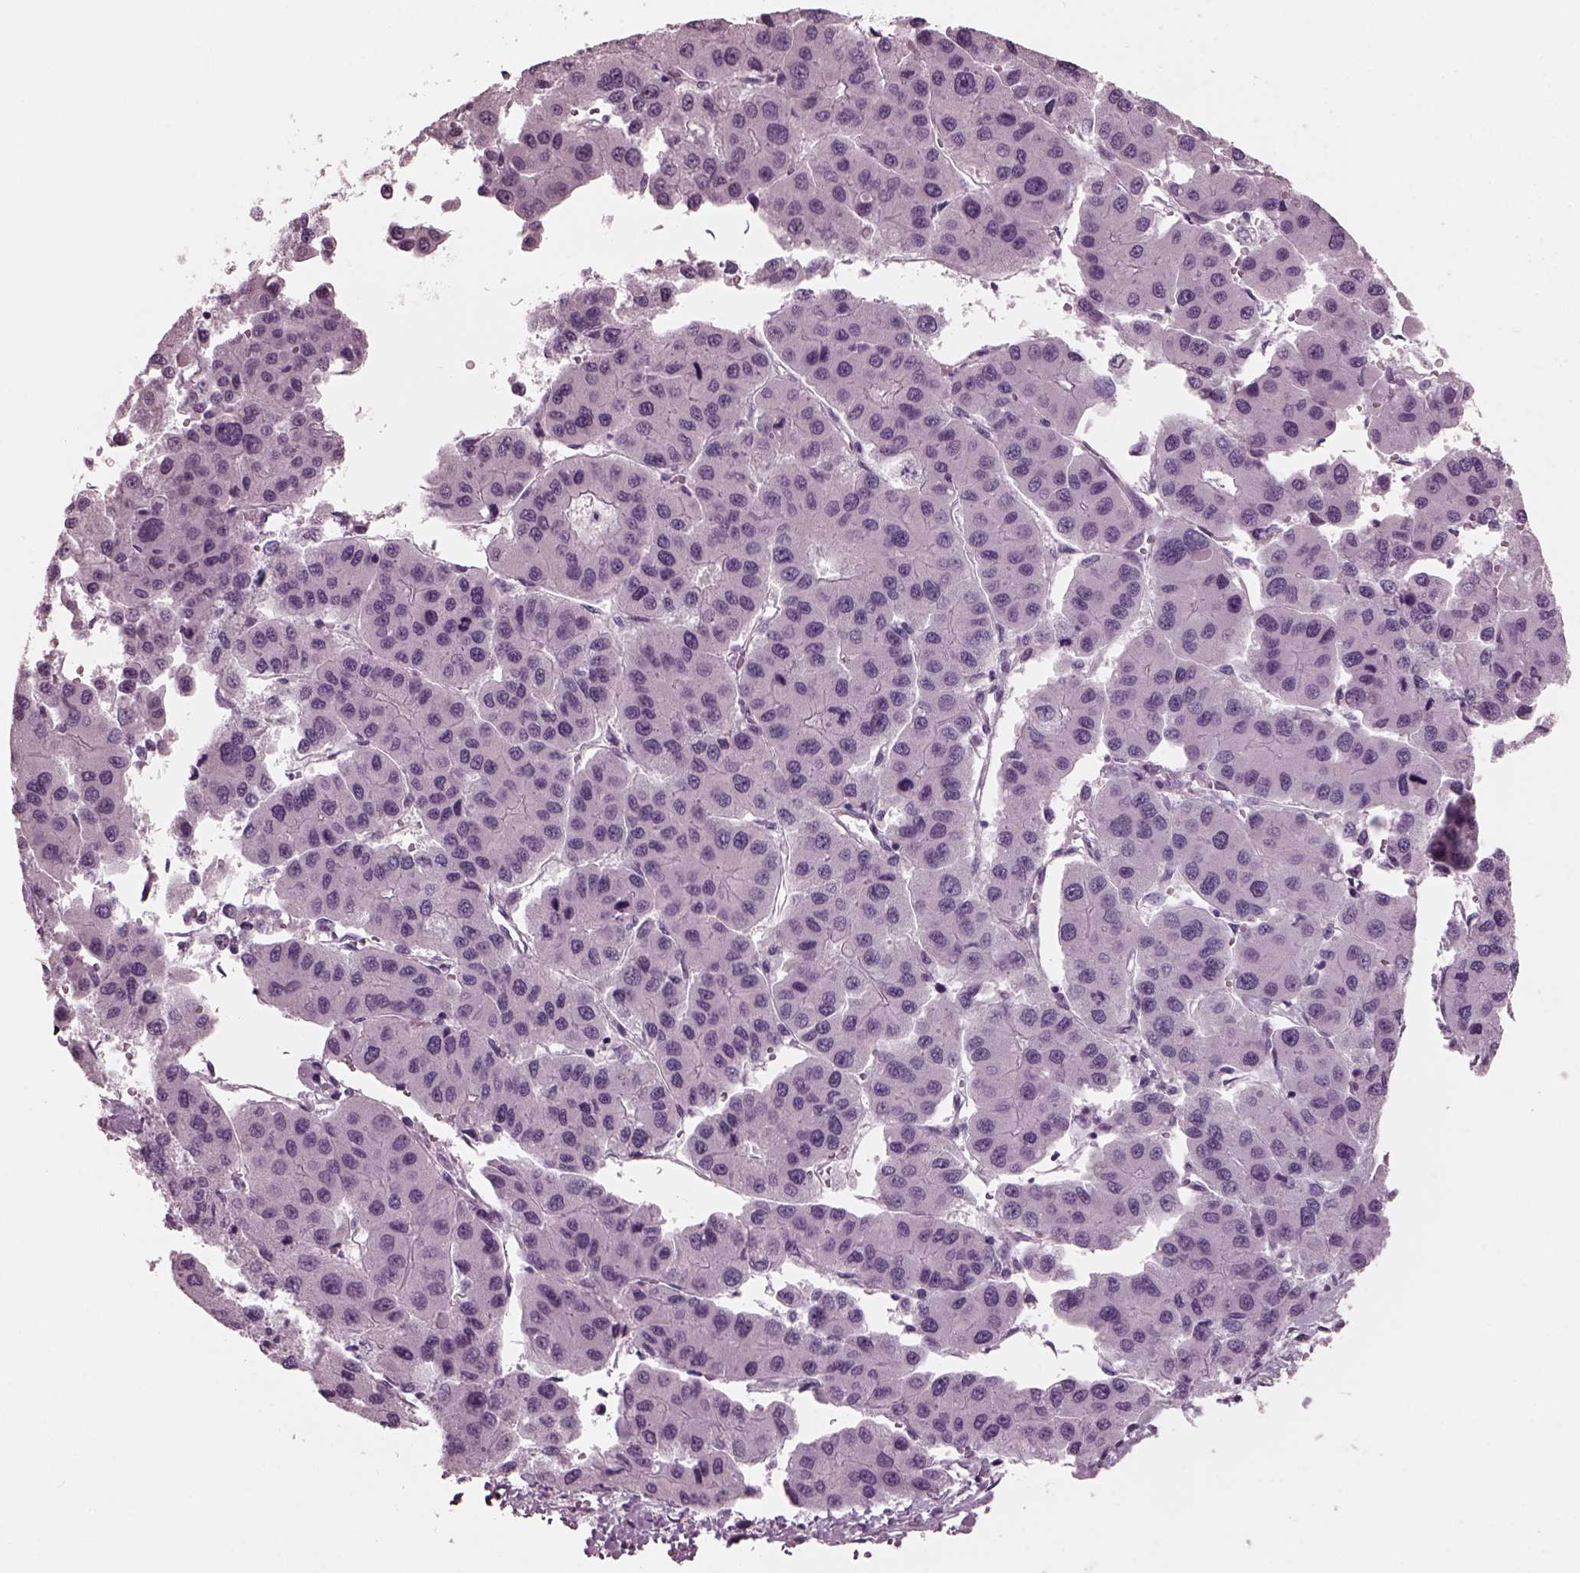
{"staining": {"intensity": "negative", "quantity": "none", "location": "none"}, "tissue": "liver cancer", "cell_type": "Tumor cells", "image_type": "cancer", "snomed": [{"axis": "morphology", "description": "Carcinoma, Hepatocellular, NOS"}, {"axis": "topography", "description": "Liver"}], "caption": "Liver hepatocellular carcinoma was stained to show a protein in brown. There is no significant expression in tumor cells.", "gene": "RCVRN", "patient": {"sex": "male", "age": 73}}